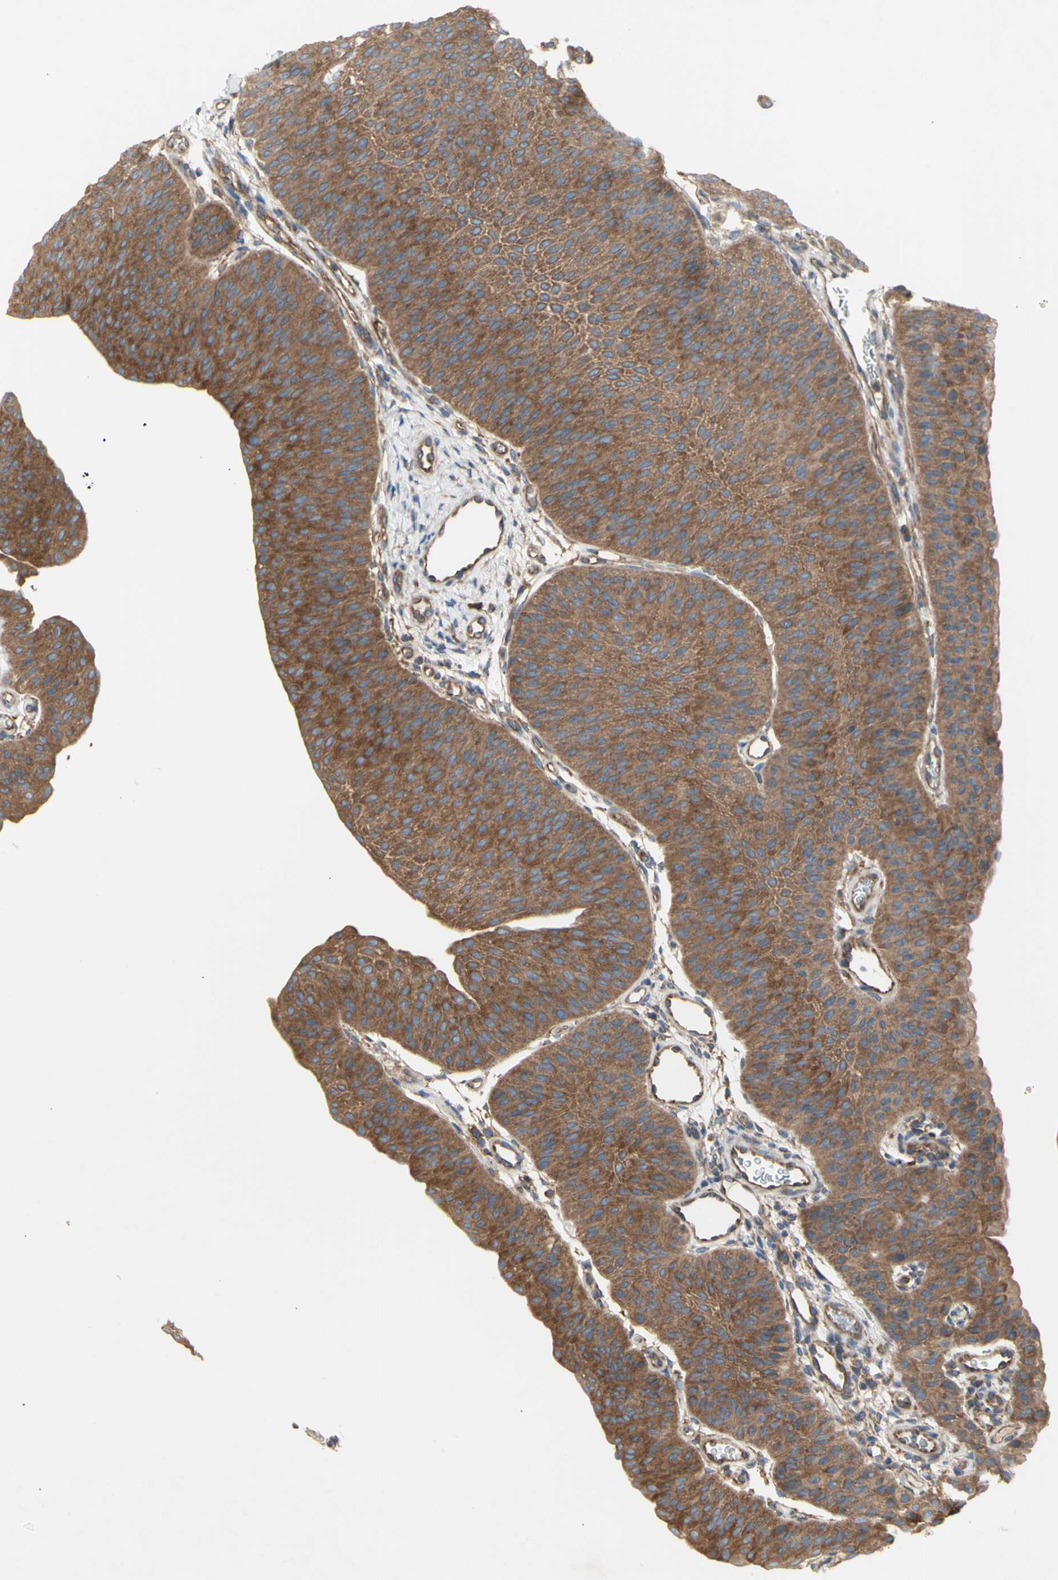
{"staining": {"intensity": "strong", "quantity": ">75%", "location": "cytoplasmic/membranous"}, "tissue": "urothelial cancer", "cell_type": "Tumor cells", "image_type": "cancer", "snomed": [{"axis": "morphology", "description": "Urothelial carcinoma, Low grade"}, {"axis": "topography", "description": "Urinary bladder"}], "caption": "This photomicrograph displays immunohistochemistry (IHC) staining of urothelial cancer, with high strong cytoplasmic/membranous staining in approximately >75% of tumor cells.", "gene": "KLC1", "patient": {"sex": "female", "age": 60}}